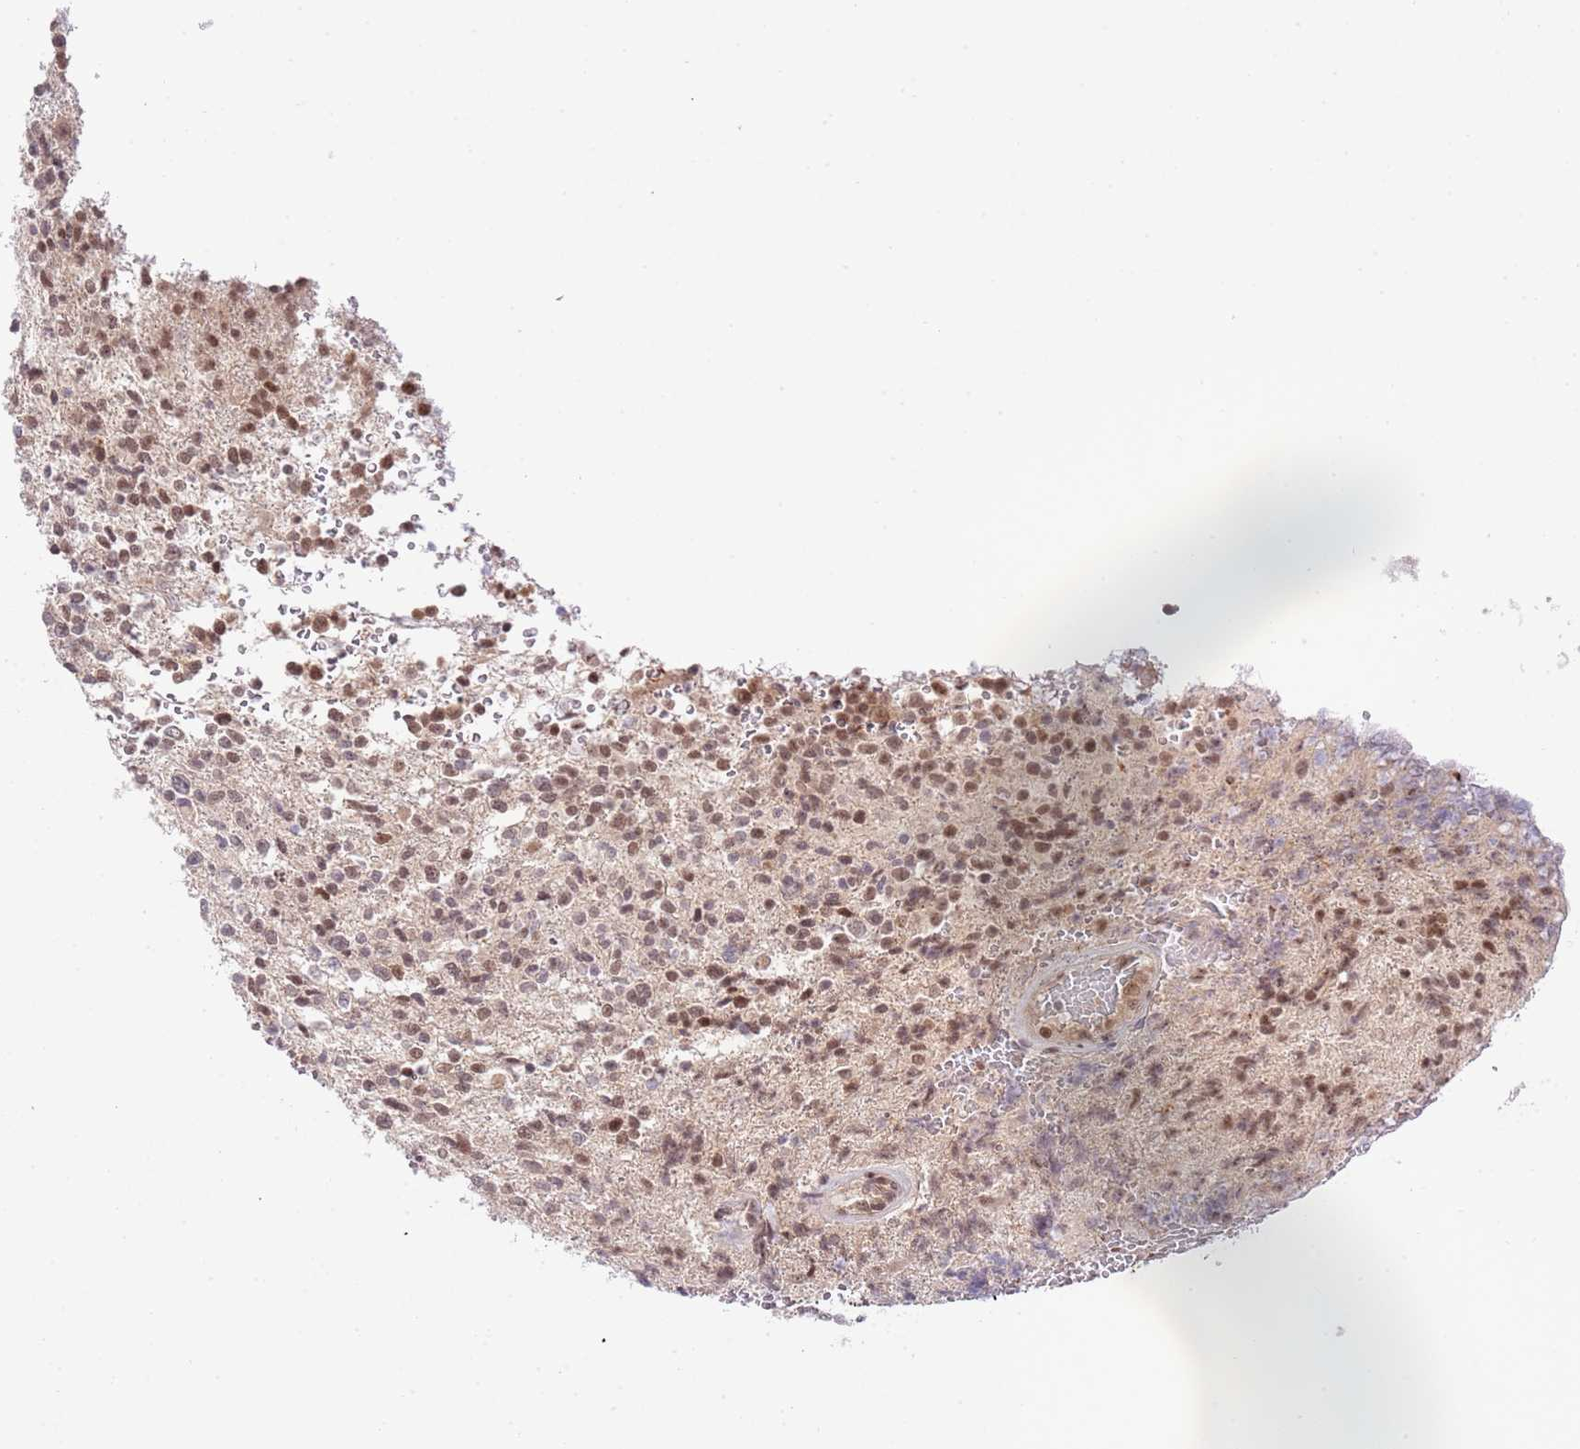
{"staining": {"intensity": "moderate", "quantity": "<25%", "location": "nuclear"}, "tissue": "glioma", "cell_type": "Tumor cells", "image_type": "cancer", "snomed": [{"axis": "morphology", "description": "Glioma, malignant, High grade"}, {"axis": "topography", "description": "Brain"}], "caption": "This image demonstrates IHC staining of human glioma, with low moderate nuclear positivity in about <25% of tumor cells.", "gene": "CHD1", "patient": {"sex": "male", "age": 56}}